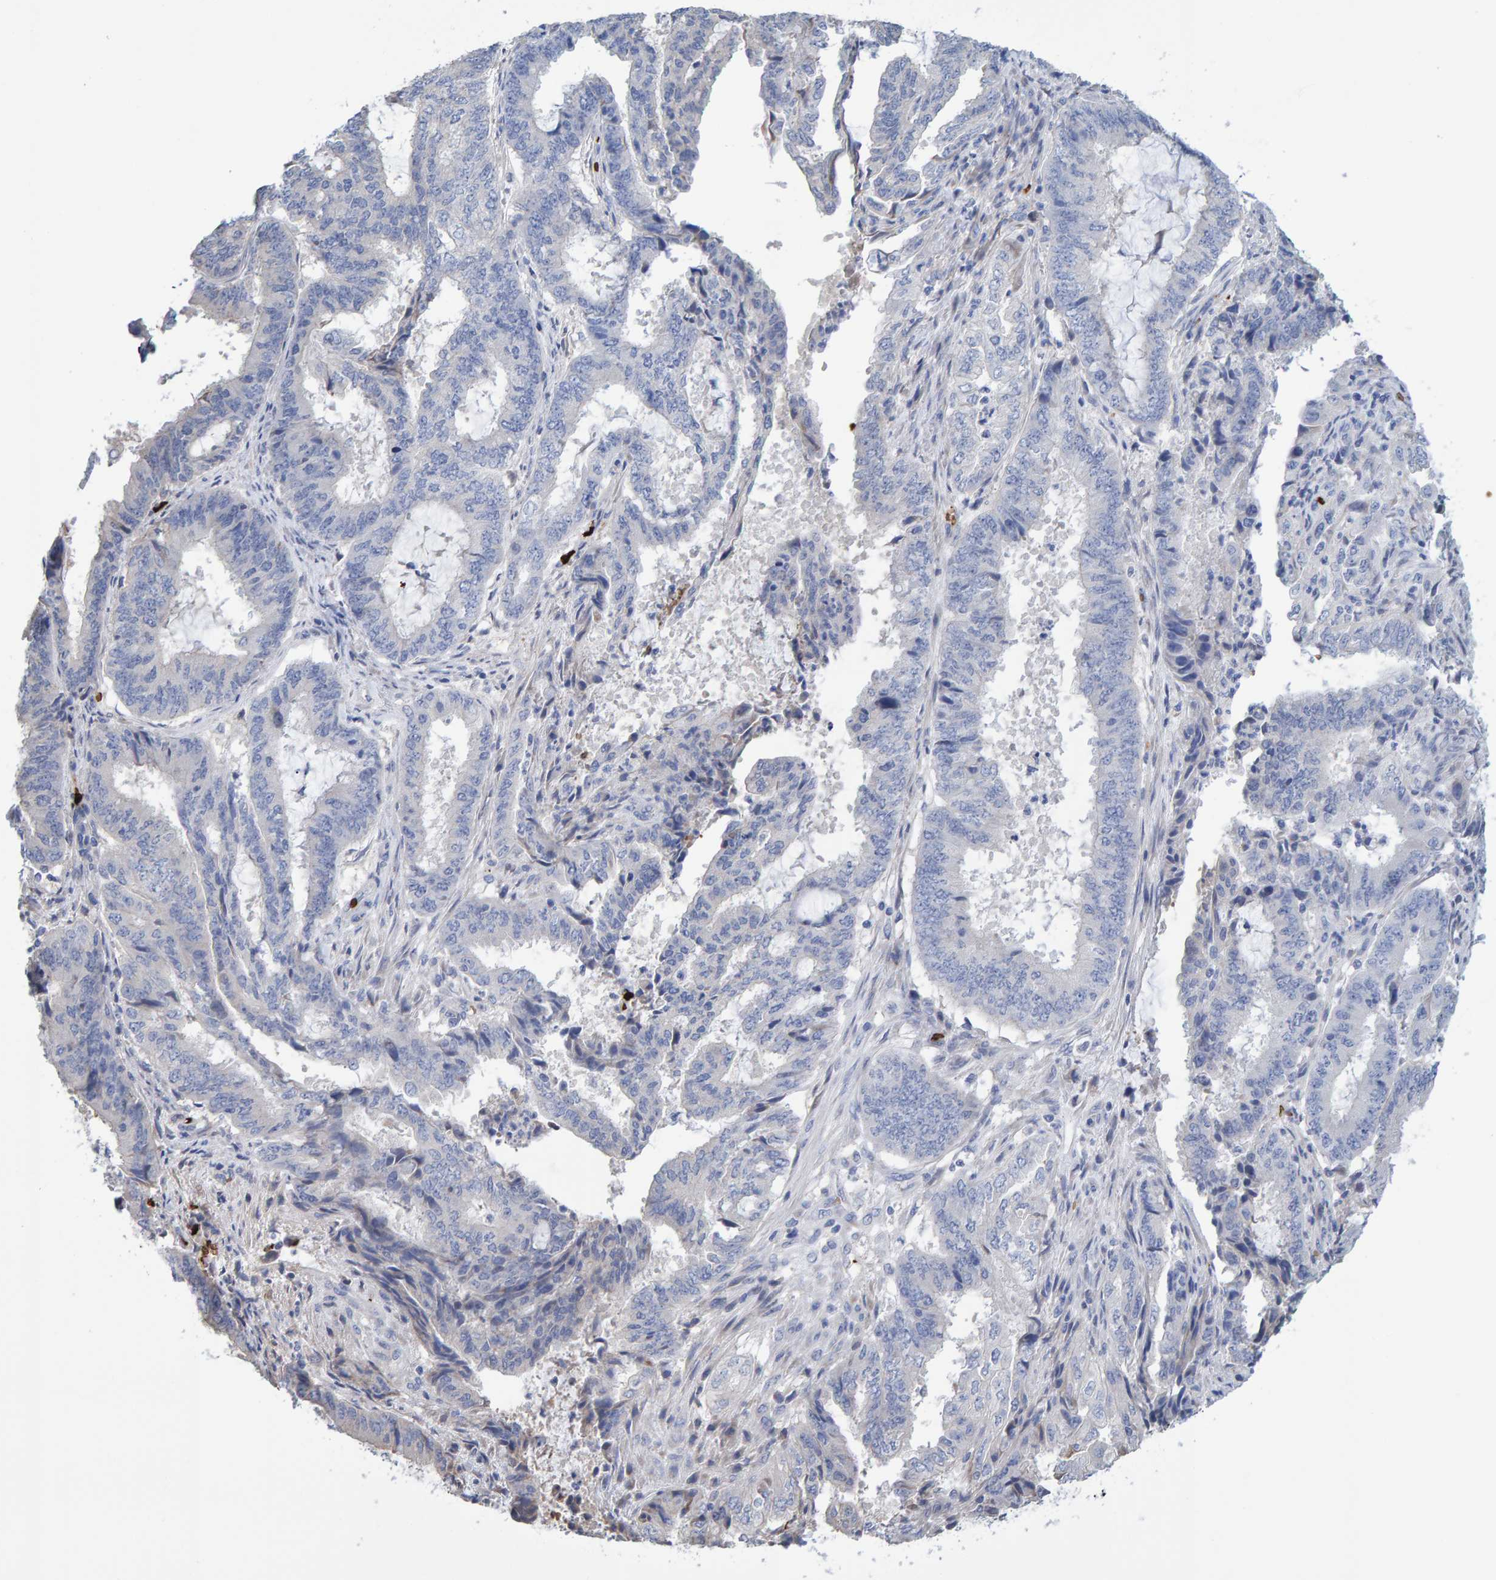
{"staining": {"intensity": "negative", "quantity": "none", "location": "none"}, "tissue": "endometrial cancer", "cell_type": "Tumor cells", "image_type": "cancer", "snomed": [{"axis": "morphology", "description": "Adenocarcinoma, NOS"}, {"axis": "topography", "description": "Endometrium"}], "caption": "Immunohistochemistry (IHC) micrograph of neoplastic tissue: human endometrial cancer stained with DAB (3,3'-diaminobenzidine) reveals no significant protein staining in tumor cells.", "gene": "VPS9D1", "patient": {"sex": "female", "age": 51}}